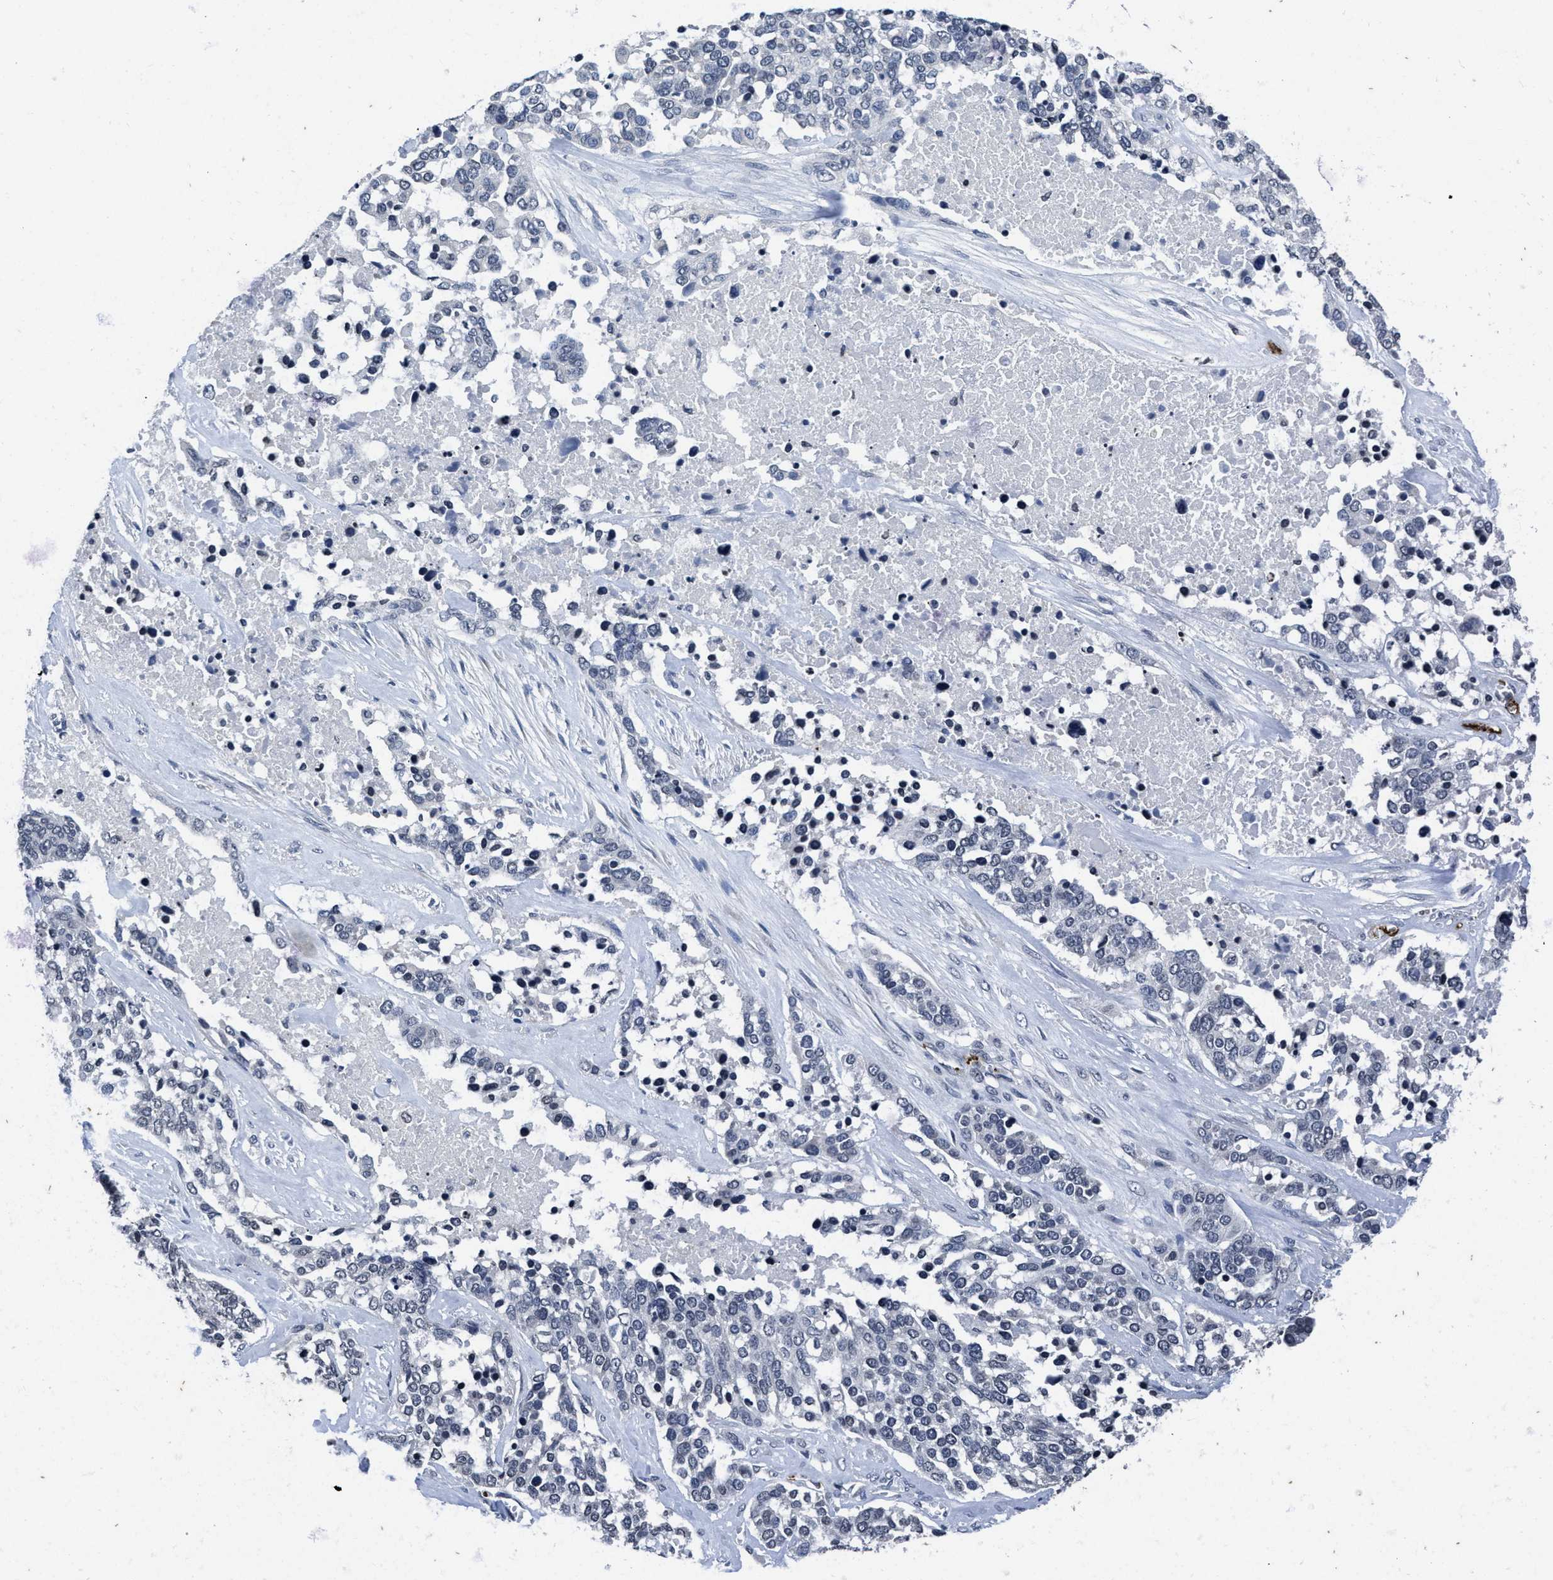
{"staining": {"intensity": "negative", "quantity": "none", "location": "none"}, "tissue": "ovarian cancer", "cell_type": "Tumor cells", "image_type": "cancer", "snomed": [{"axis": "morphology", "description": "Cystadenocarcinoma, serous, NOS"}, {"axis": "topography", "description": "Ovary"}], "caption": "A high-resolution image shows IHC staining of ovarian serous cystadenocarcinoma, which demonstrates no significant expression in tumor cells.", "gene": "ITGA2B", "patient": {"sex": "female", "age": 44}}